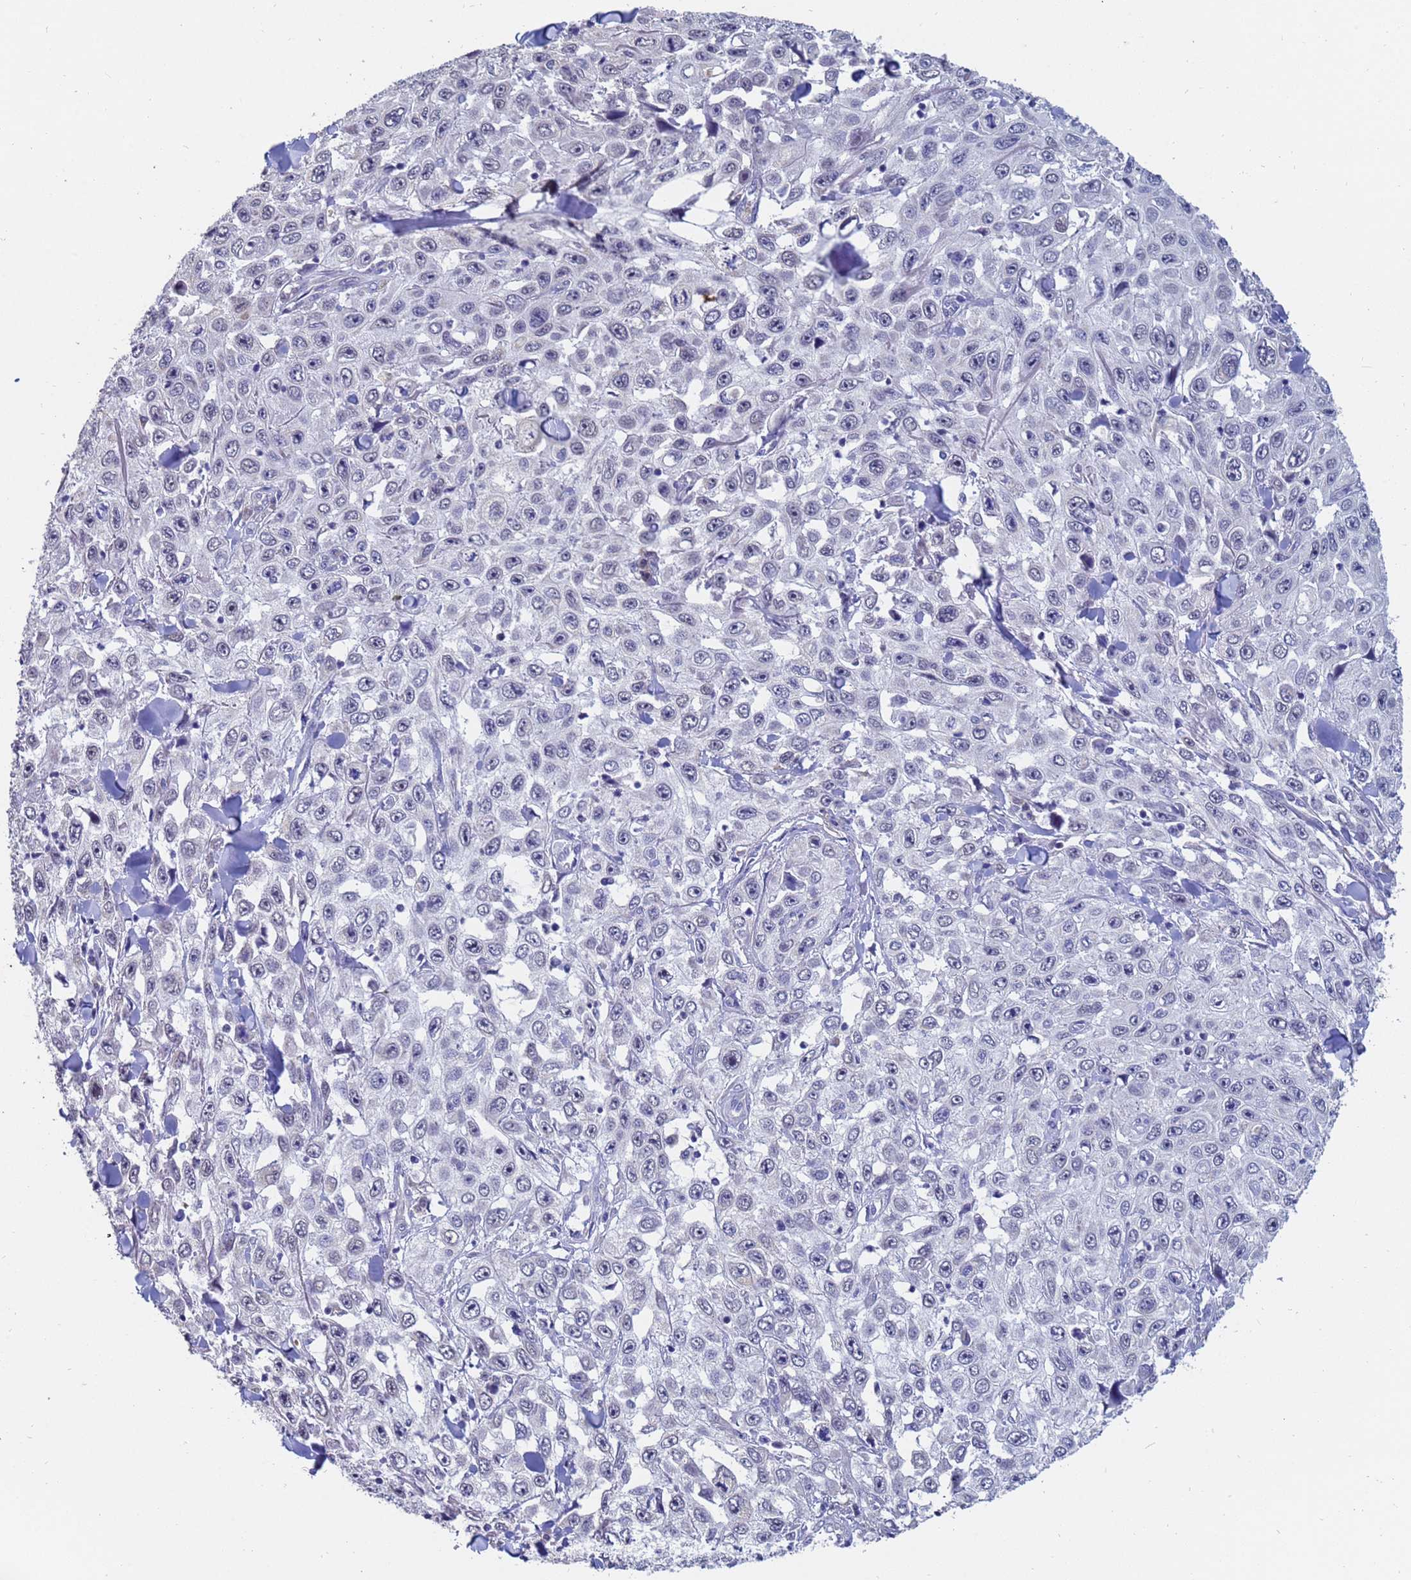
{"staining": {"intensity": "negative", "quantity": "none", "location": "none"}, "tissue": "skin cancer", "cell_type": "Tumor cells", "image_type": "cancer", "snomed": [{"axis": "morphology", "description": "Squamous cell carcinoma, NOS"}, {"axis": "topography", "description": "Skin"}], "caption": "IHC of human squamous cell carcinoma (skin) demonstrates no staining in tumor cells. (Brightfield microscopy of DAB (3,3'-diaminobenzidine) immunohistochemistry at high magnification).", "gene": "IHO1", "patient": {"sex": "male", "age": 82}}